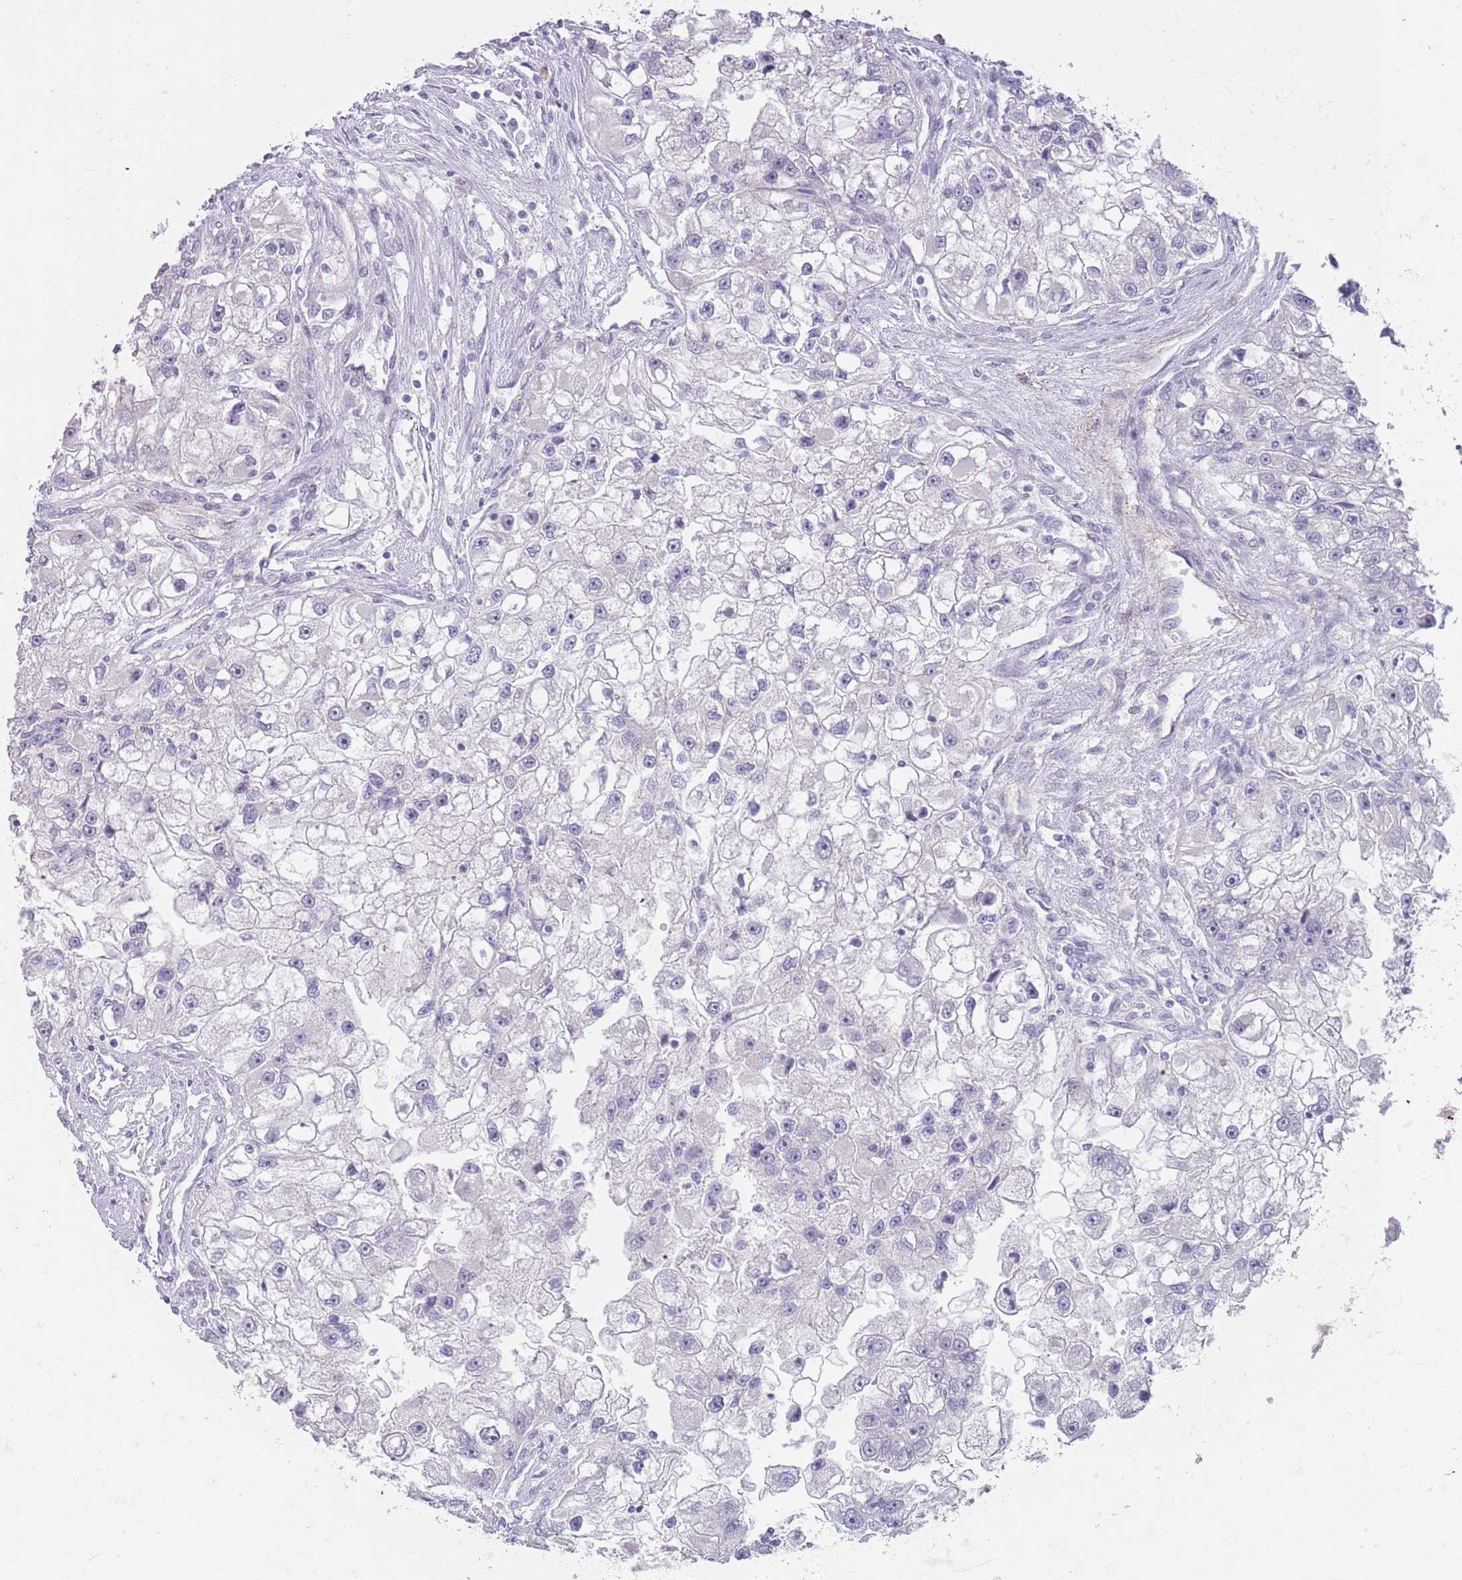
{"staining": {"intensity": "negative", "quantity": "none", "location": "none"}, "tissue": "renal cancer", "cell_type": "Tumor cells", "image_type": "cancer", "snomed": [{"axis": "morphology", "description": "Adenocarcinoma, NOS"}, {"axis": "topography", "description": "Kidney"}], "caption": "Human renal adenocarcinoma stained for a protein using IHC displays no staining in tumor cells.", "gene": "LDHD", "patient": {"sex": "male", "age": 63}}